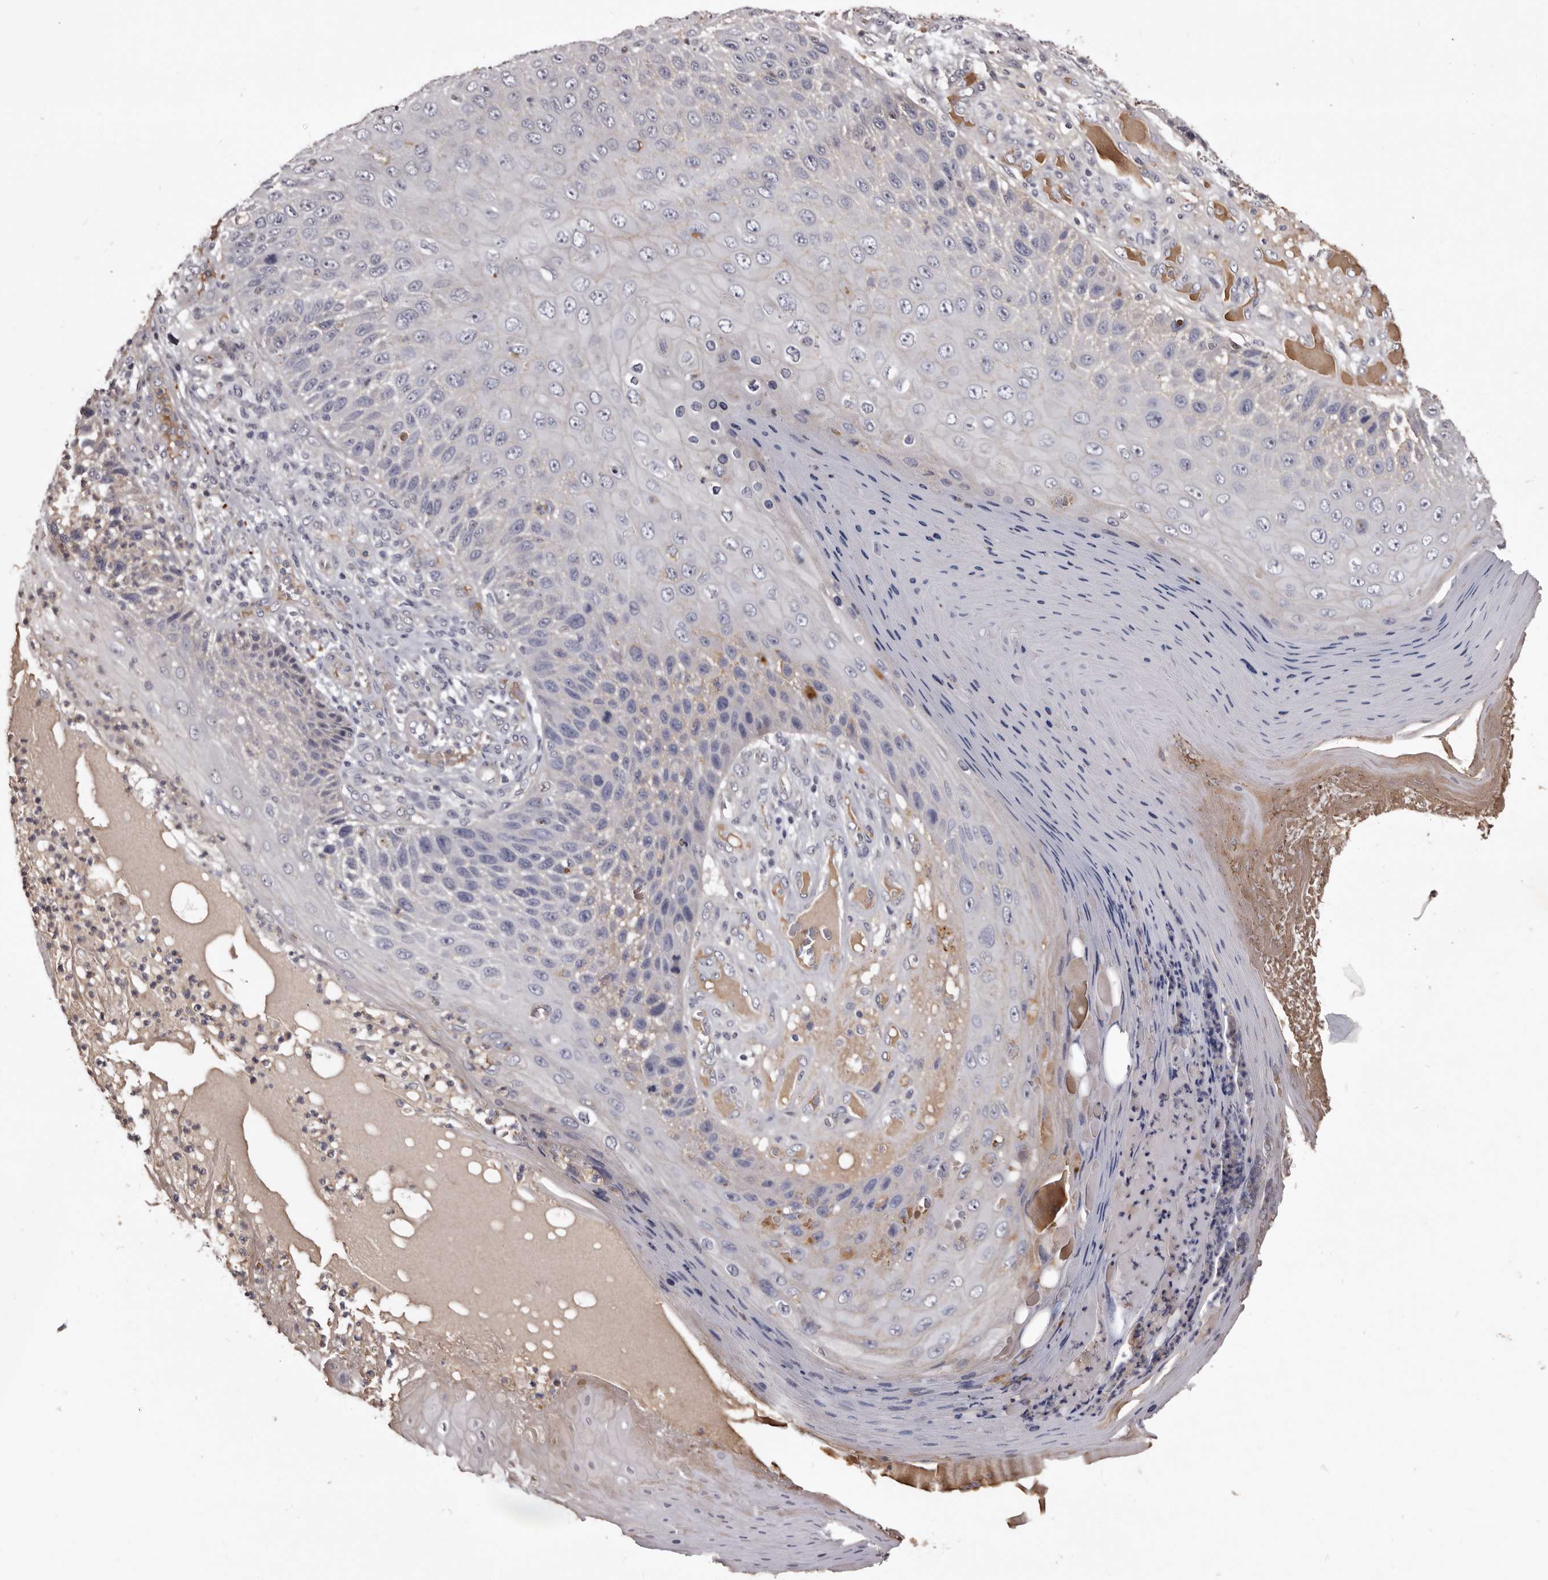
{"staining": {"intensity": "negative", "quantity": "none", "location": "none"}, "tissue": "skin cancer", "cell_type": "Tumor cells", "image_type": "cancer", "snomed": [{"axis": "morphology", "description": "Squamous cell carcinoma, NOS"}, {"axis": "topography", "description": "Skin"}], "caption": "A histopathology image of human skin cancer is negative for staining in tumor cells.", "gene": "SLC10A4", "patient": {"sex": "female", "age": 88}}